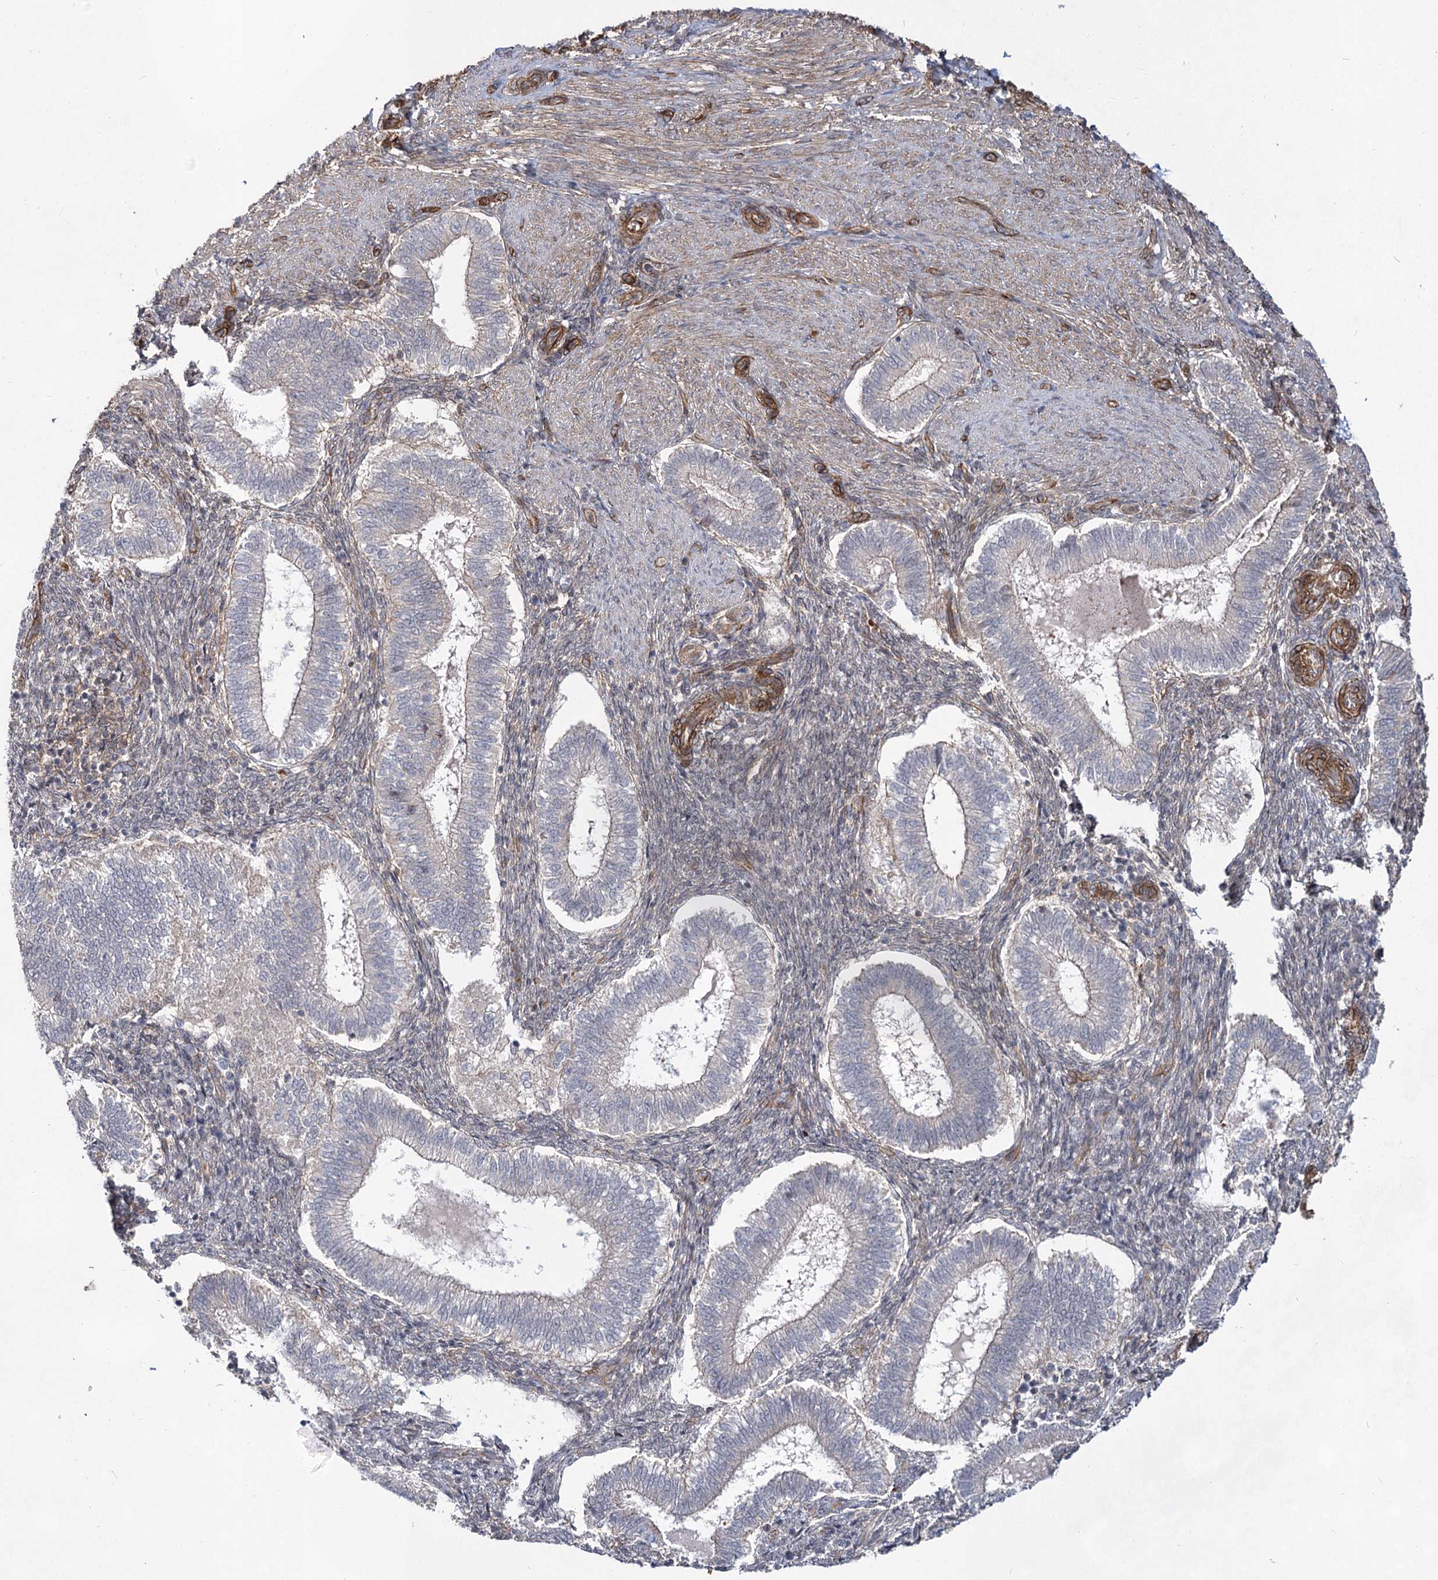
{"staining": {"intensity": "moderate", "quantity": "25%-75%", "location": "cytoplasmic/membranous"}, "tissue": "endometrium", "cell_type": "Cells in endometrial stroma", "image_type": "normal", "snomed": [{"axis": "morphology", "description": "Normal tissue, NOS"}, {"axis": "topography", "description": "Endometrium"}], "caption": "High-magnification brightfield microscopy of unremarkable endometrium stained with DAB (brown) and counterstained with hematoxylin (blue). cells in endometrial stroma exhibit moderate cytoplasmic/membranous staining is identified in approximately25%-75% of cells.", "gene": "IQSEC1", "patient": {"sex": "female", "age": 25}}